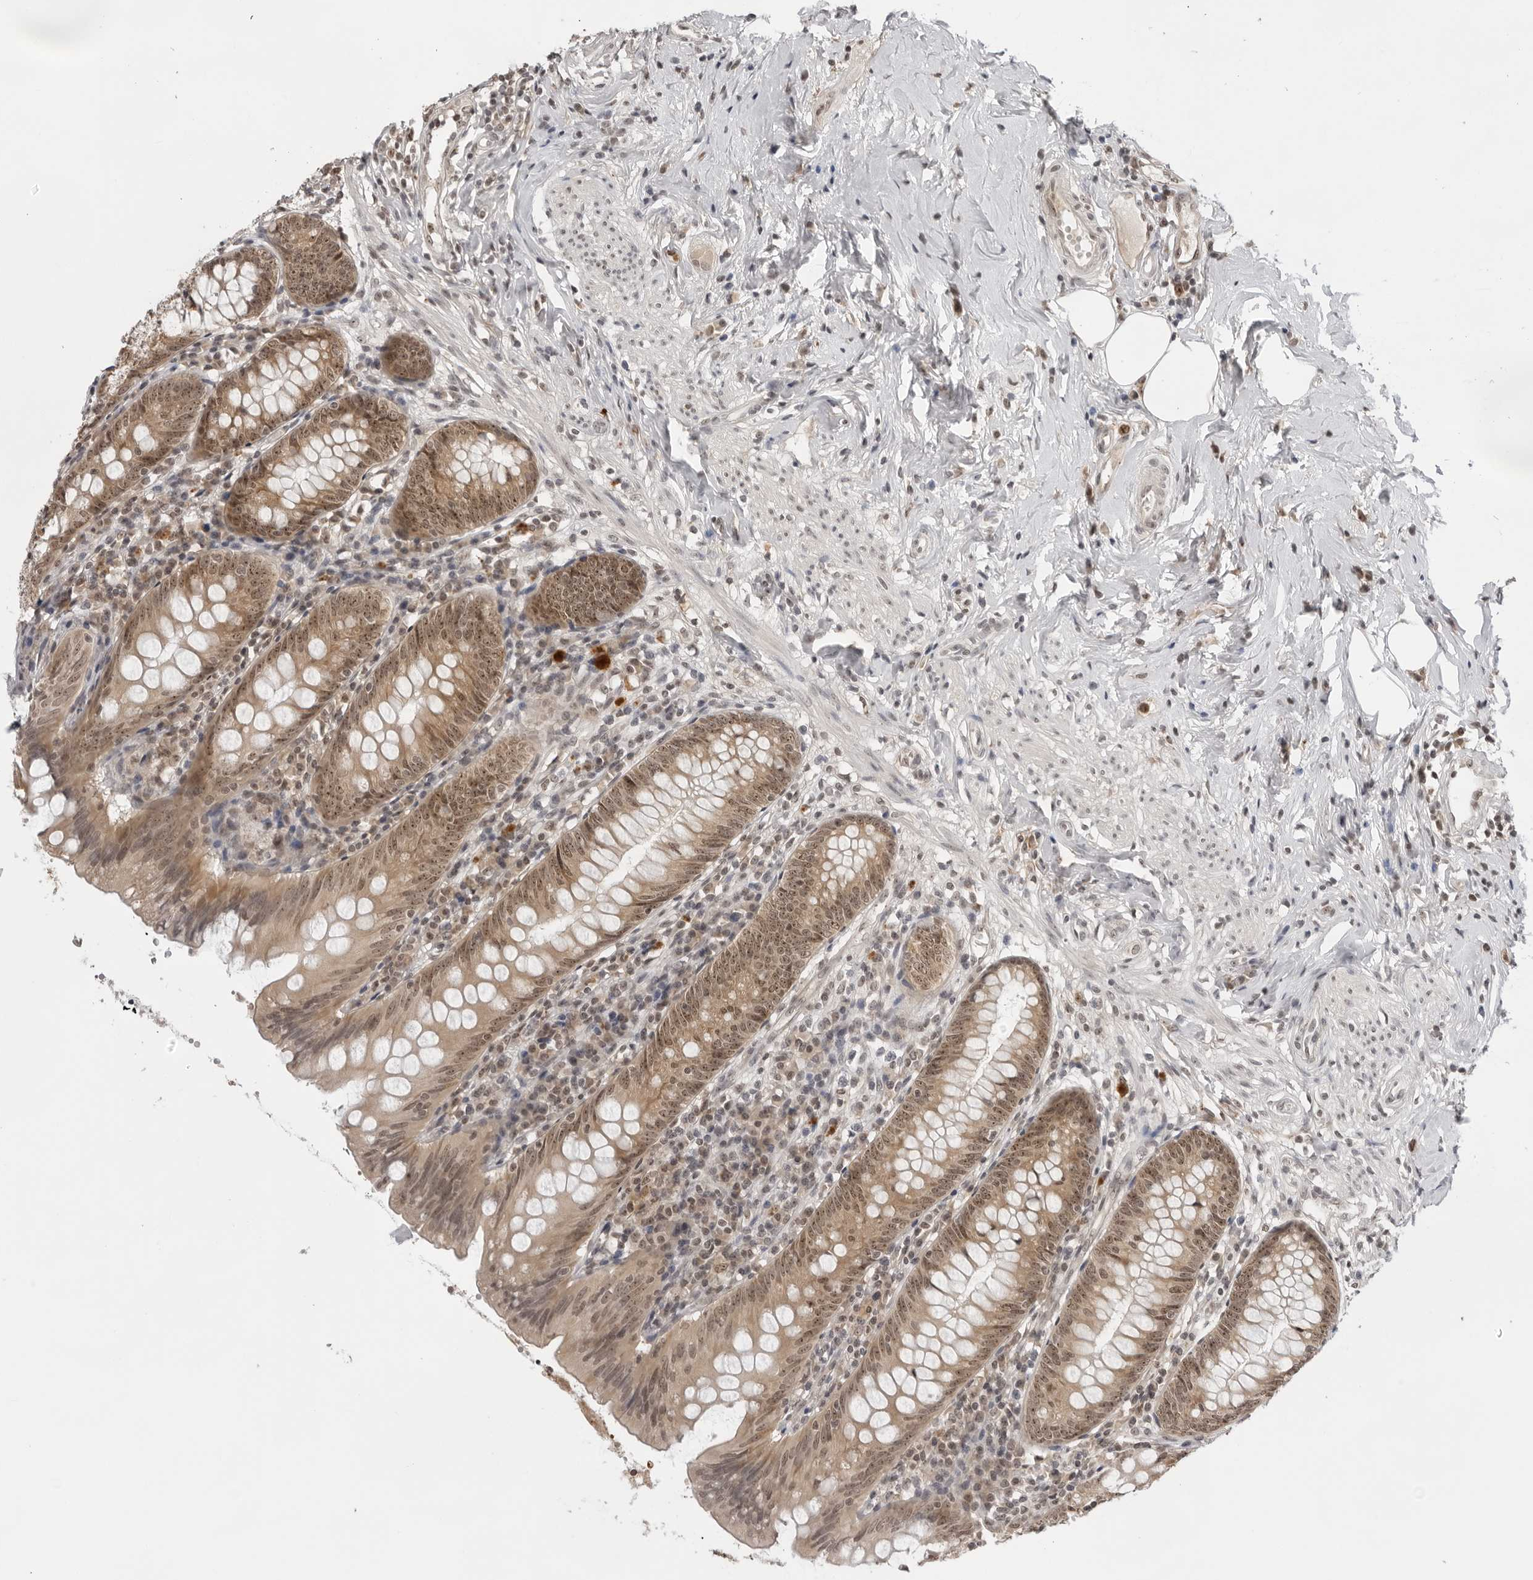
{"staining": {"intensity": "moderate", "quantity": ">75%", "location": "cytoplasmic/membranous,nuclear"}, "tissue": "appendix", "cell_type": "Glandular cells", "image_type": "normal", "snomed": [{"axis": "morphology", "description": "Normal tissue, NOS"}, {"axis": "topography", "description": "Appendix"}], "caption": "A medium amount of moderate cytoplasmic/membranous,nuclear expression is identified in about >75% of glandular cells in benign appendix.", "gene": "EXOSC10", "patient": {"sex": "female", "age": 54}}